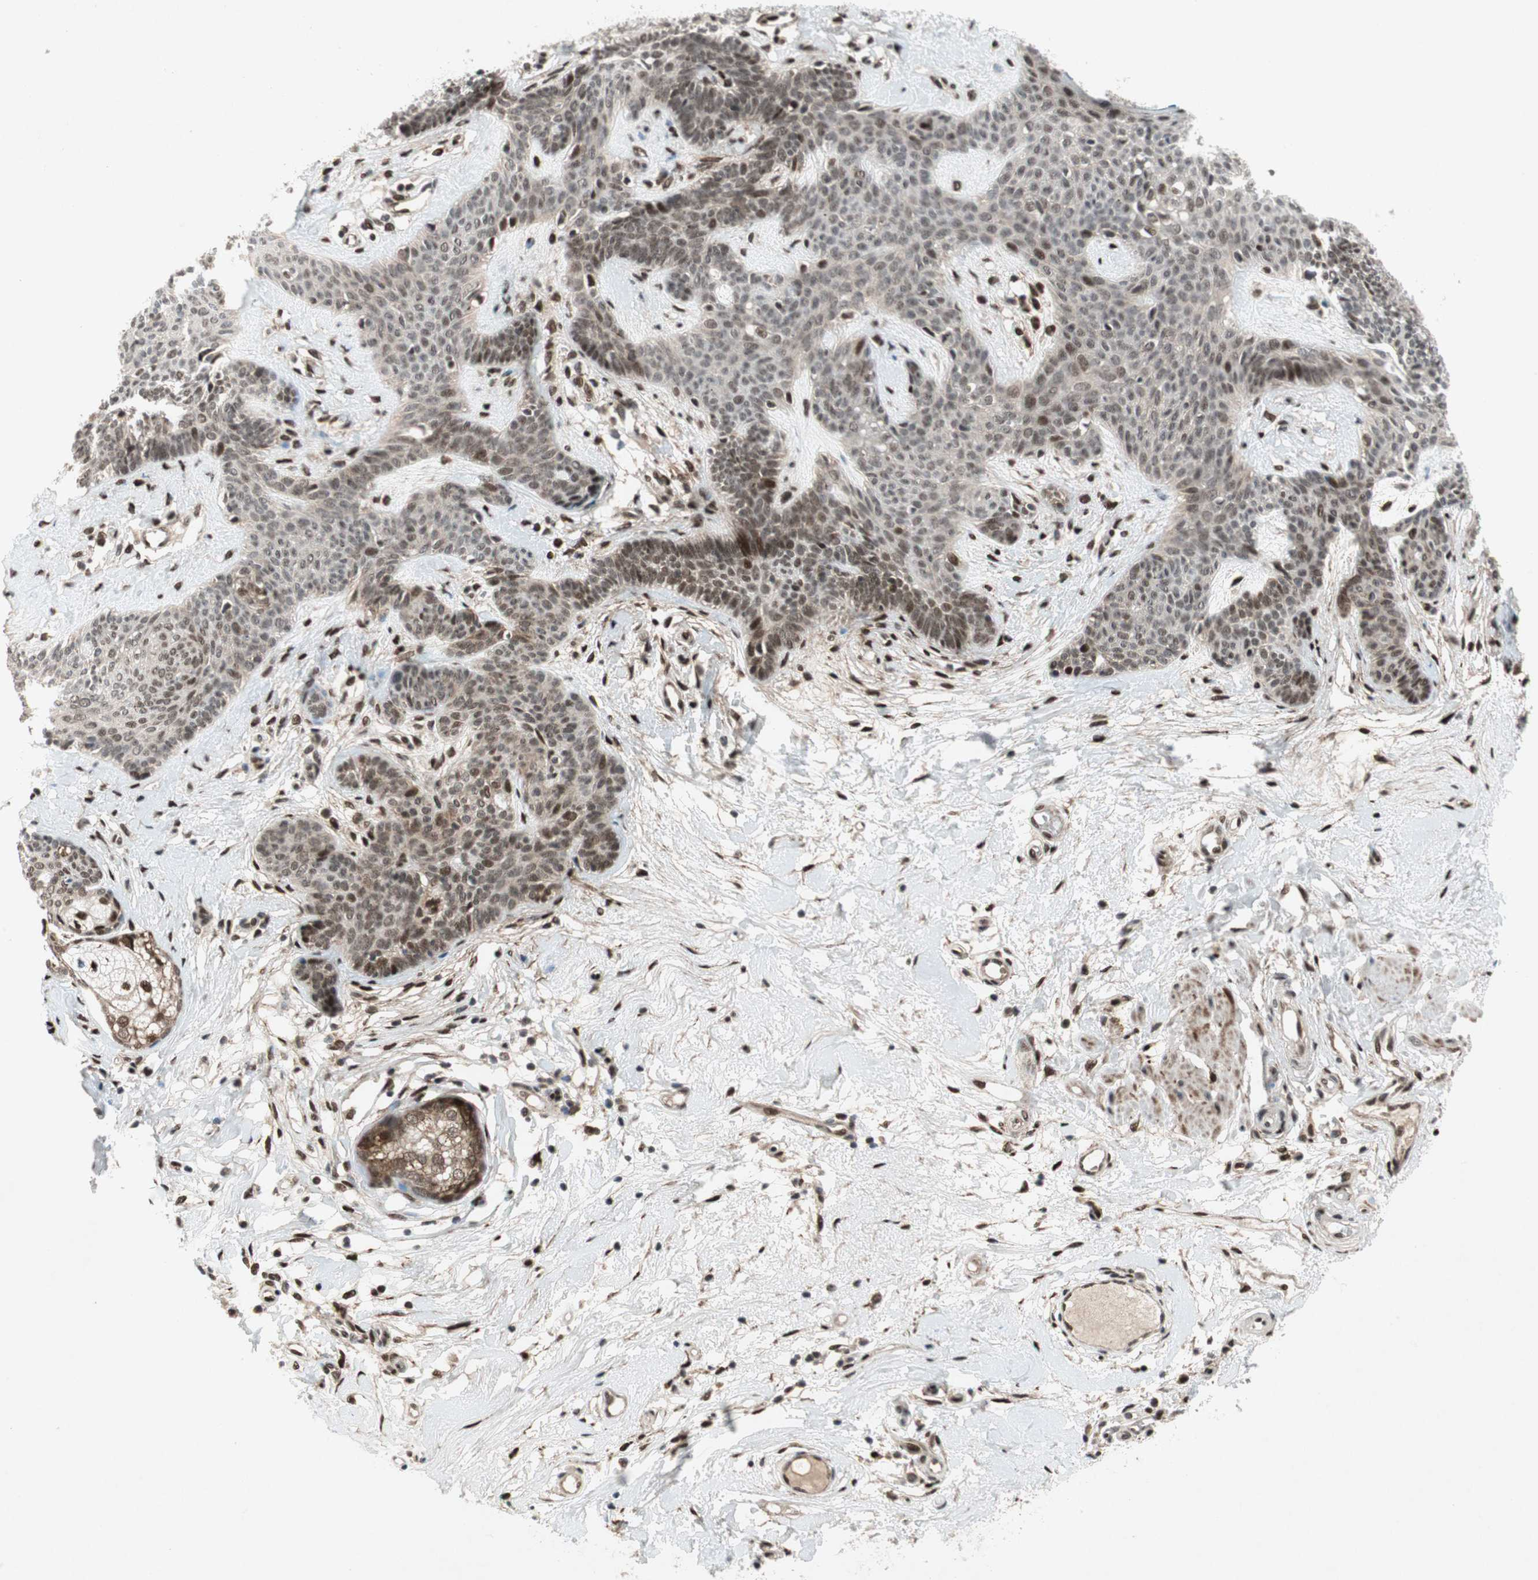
{"staining": {"intensity": "moderate", "quantity": ">75%", "location": "nuclear"}, "tissue": "skin cancer", "cell_type": "Tumor cells", "image_type": "cancer", "snomed": [{"axis": "morphology", "description": "Developmental malformation"}, {"axis": "morphology", "description": "Basal cell carcinoma"}, {"axis": "topography", "description": "Skin"}], "caption": "IHC photomicrograph of human skin cancer (basal cell carcinoma) stained for a protein (brown), which reveals medium levels of moderate nuclear positivity in approximately >75% of tumor cells.", "gene": "TCF12", "patient": {"sex": "female", "age": 62}}